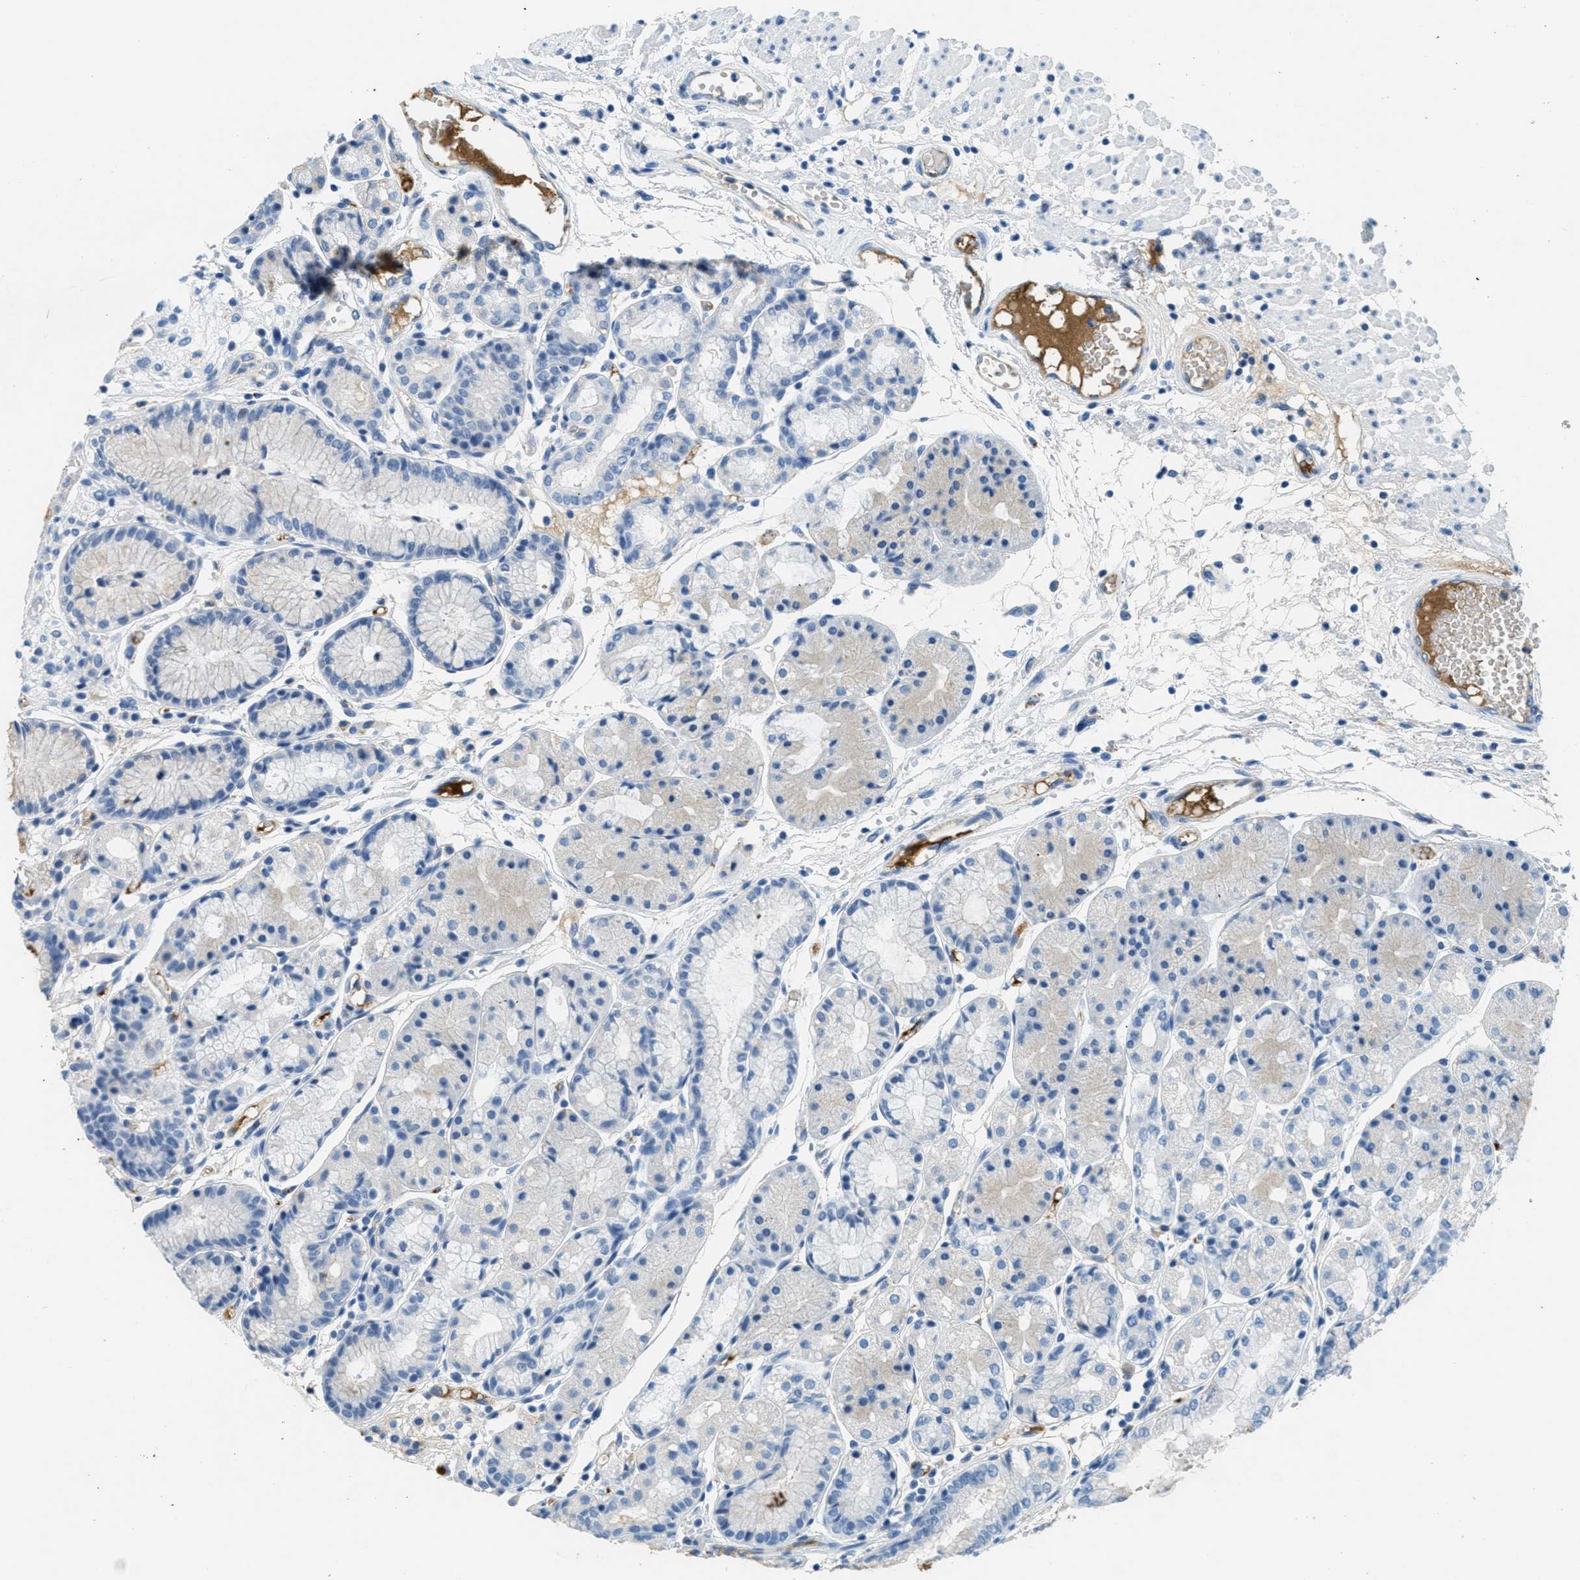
{"staining": {"intensity": "negative", "quantity": "none", "location": "none"}, "tissue": "stomach", "cell_type": "Glandular cells", "image_type": "normal", "snomed": [{"axis": "morphology", "description": "Normal tissue, NOS"}, {"axis": "topography", "description": "Stomach, upper"}], "caption": "This is a histopathology image of immunohistochemistry staining of benign stomach, which shows no positivity in glandular cells. Nuclei are stained in blue.", "gene": "A2M", "patient": {"sex": "male", "age": 72}}